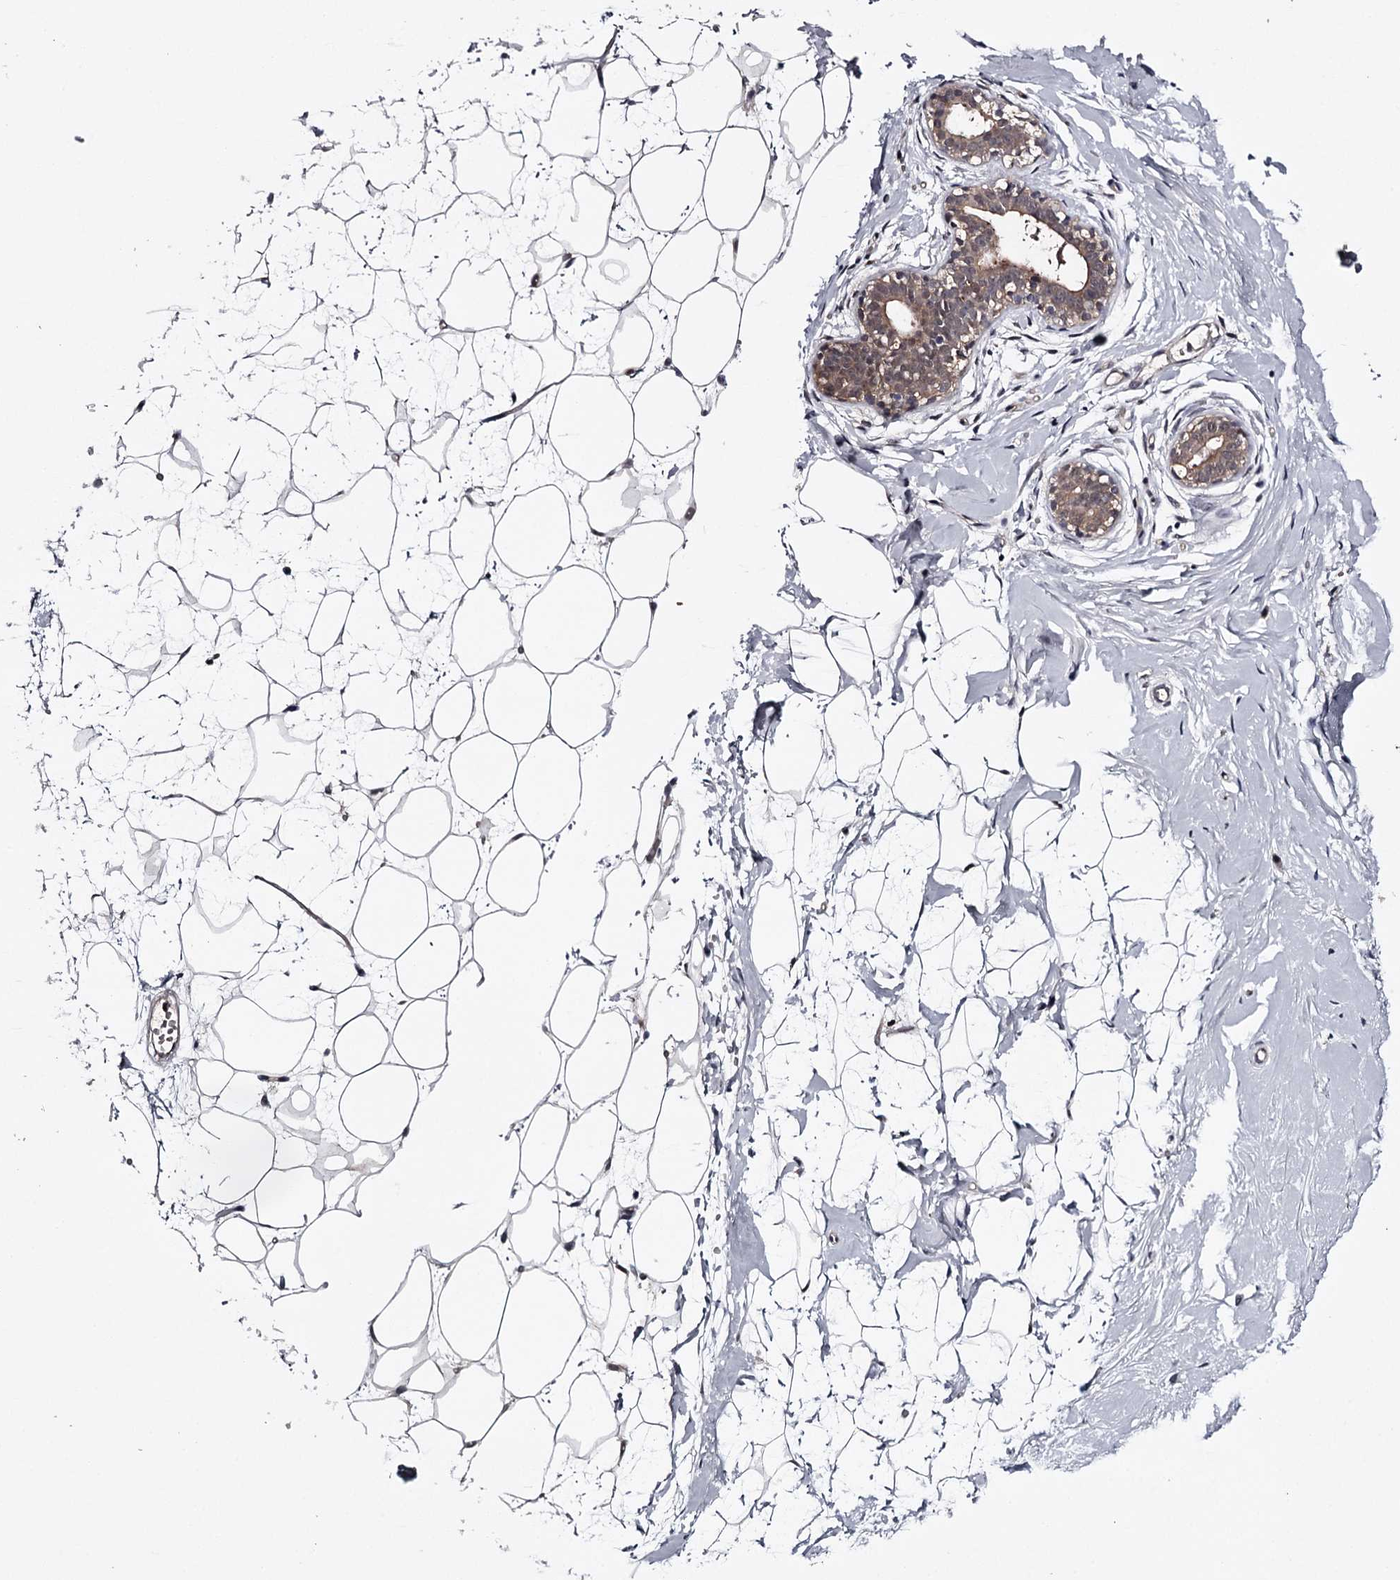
{"staining": {"intensity": "negative", "quantity": "none", "location": "none"}, "tissue": "breast", "cell_type": "Adipocytes", "image_type": "normal", "snomed": [{"axis": "morphology", "description": "Normal tissue, NOS"}, {"axis": "morphology", "description": "Adenoma, NOS"}, {"axis": "topography", "description": "Breast"}], "caption": "Immunohistochemical staining of unremarkable human breast exhibits no significant positivity in adipocytes. Brightfield microscopy of immunohistochemistry stained with DAB (3,3'-diaminobenzidine) (brown) and hematoxylin (blue), captured at high magnification.", "gene": "GTSF1", "patient": {"sex": "female", "age": 23}}